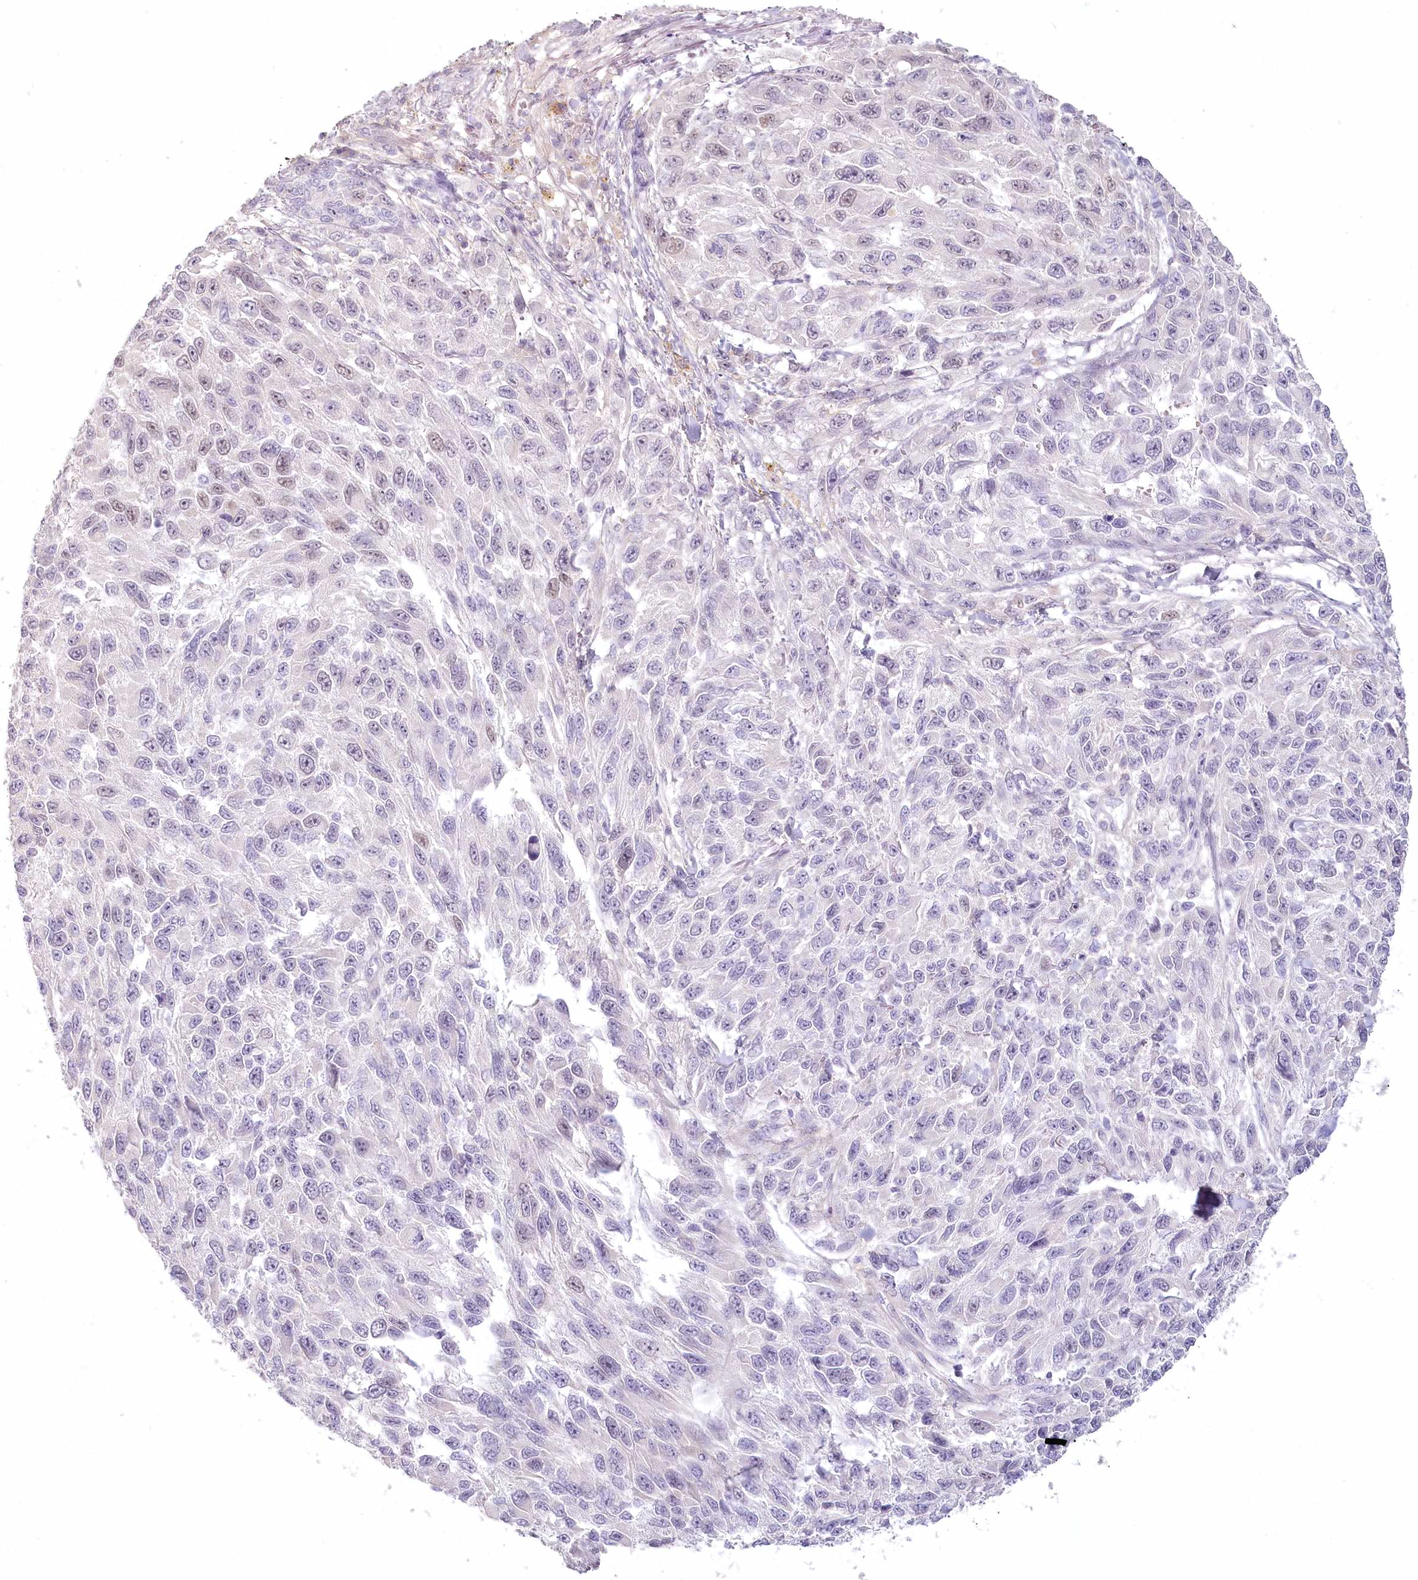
{"staining": {"intensity": "negative", "quantity": "none", "location": "none"}, "tissue": "melanoma", "cell_type": "Tumor cells", "image_type": "cancer", "snomed": [{"axis": "morphology", "description": "Malignant melanoma, NOS"}, {"axis": "topography", "description": "Skin"}], "caption": "Malignant melanoma was stained to show a protein in brown. There is no significant expression in tumor cells. (Brightfield microscopy of DAB immunohistochemistry at high magnification).", "gene": "USP11", "patient": {"sex": "female", "age": 96}}